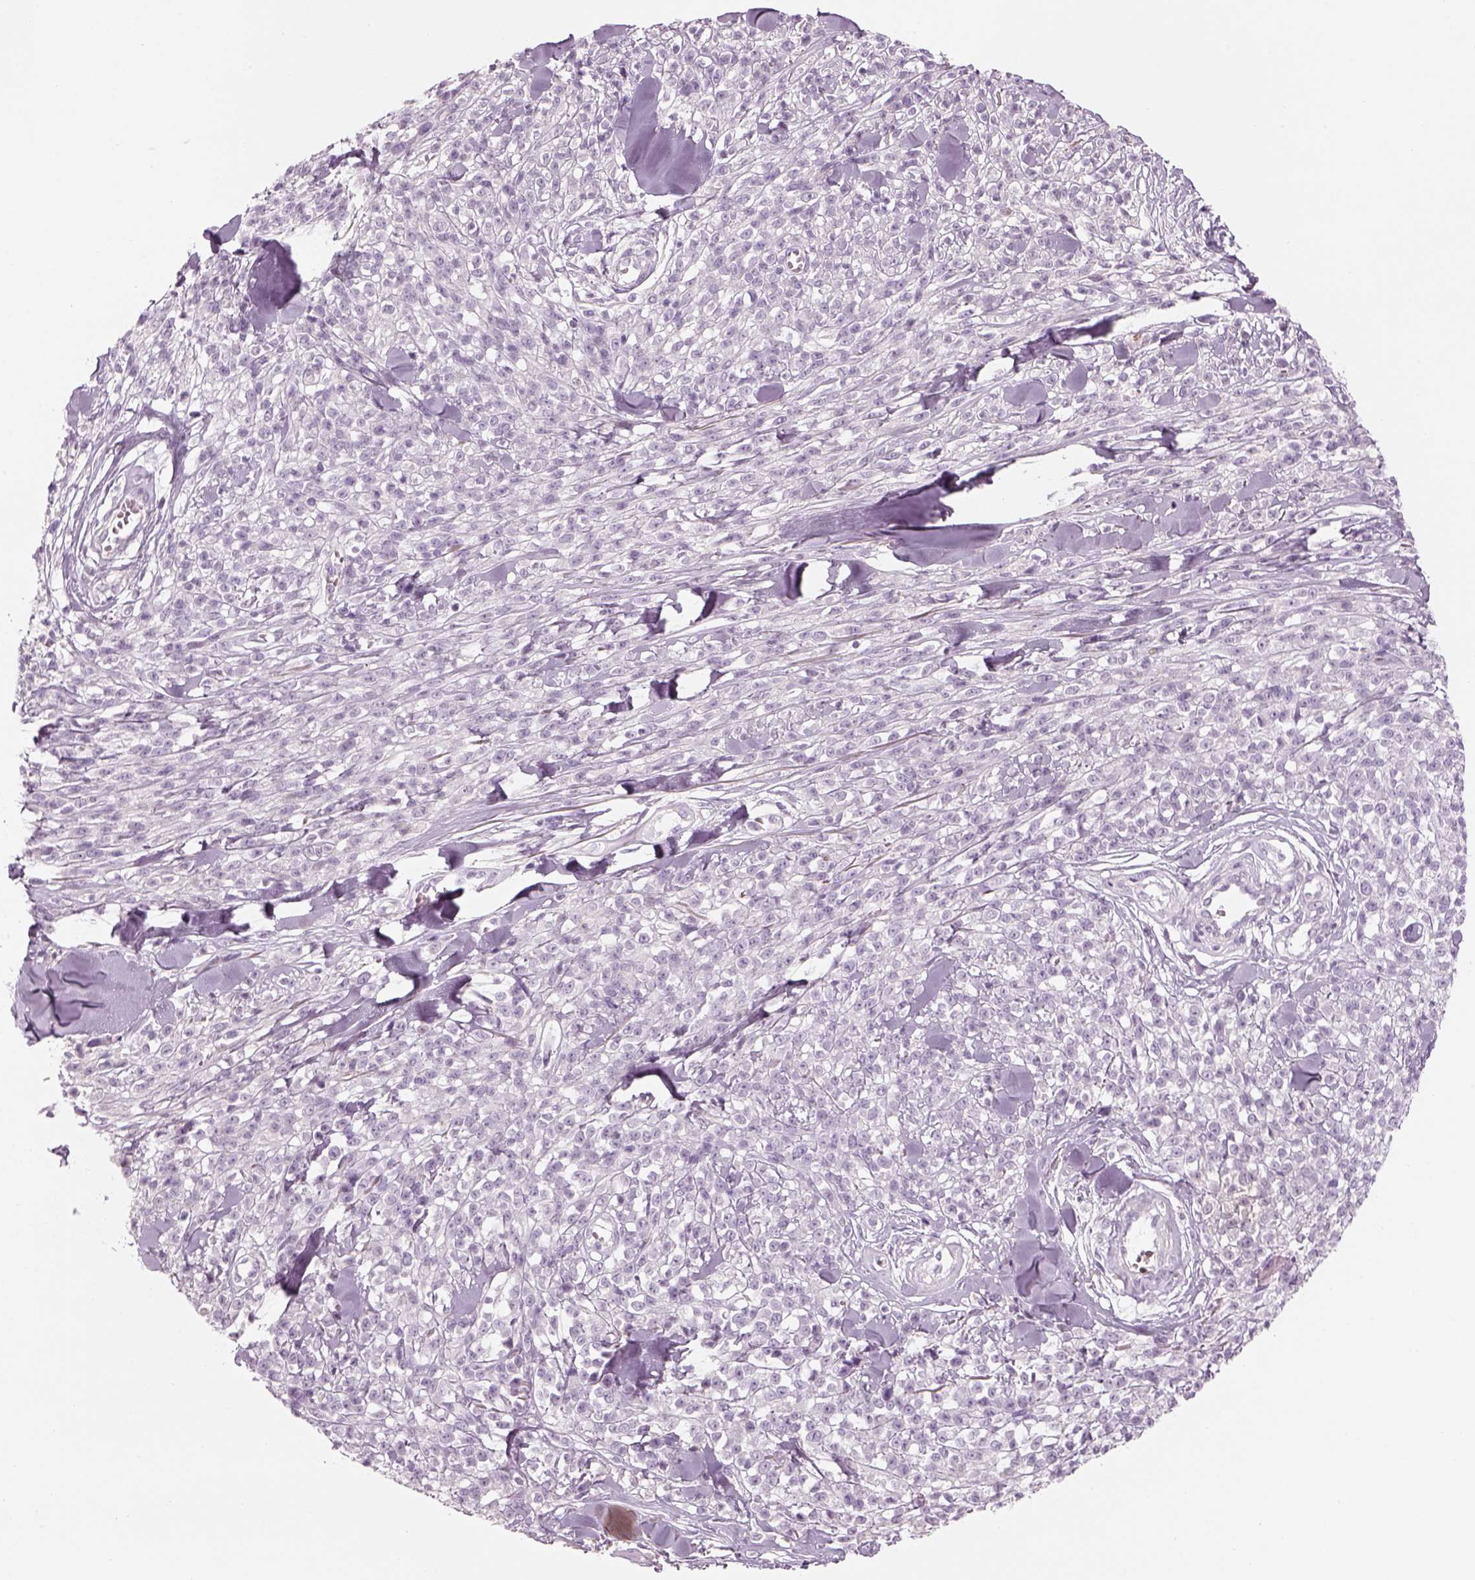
{"staining": {"intensity": "negative", "quantity": "none", "location": "none"}, "tissue": "melanoma", "cell_type": "Tumor cells", "image_type": "cancer", "snomed": [{"axis": "morphology", "description": "Malignant melanoma, NOS"}, {"axis": "topography", "description": "Skin"}, {"axis": "topography", "description": "Skin of trunk"}], "caption": "The immunohistochemistry (IHC) micrograph has no significant expression in tumor cells of melanoma tissue.", "gene": "PABPC1L2B", "patient": {"sex": "male", "age": 74}}